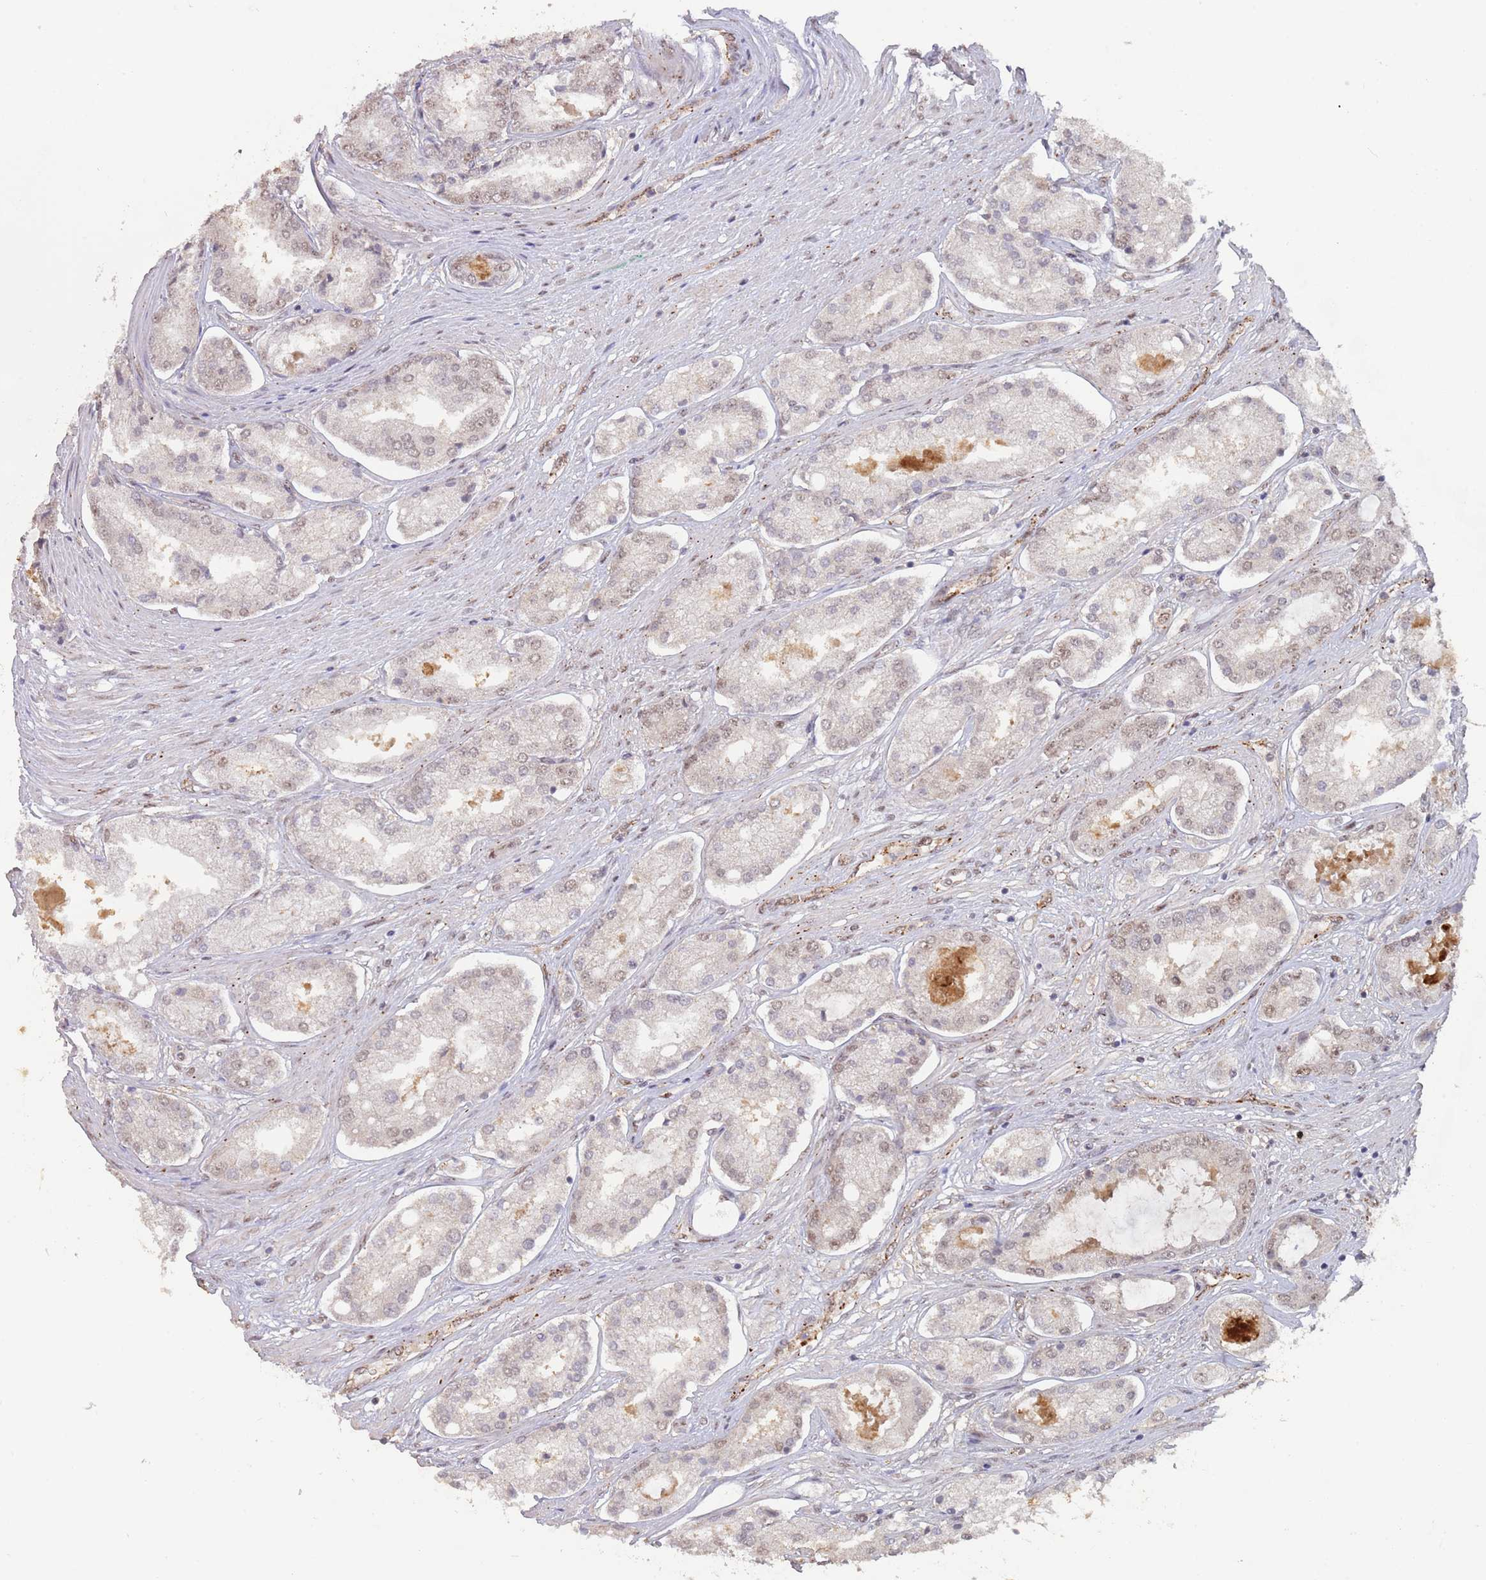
{"staining": {"intensity": "weak", "quantity": "25%-75%", "location": "nuclear"}, "tissue": "prostate cancer", "cell_type": "Tumor cells", "image_type": "cancer", "snomed": [{"axis": "morphology", "description": "Adenocarcinoma, Low grade"}, {"axis": "topography", "description": "Prostate"}], "caption": "This histopathology image shows prostate cancer stained with immunohistochemistry to label a protein in brown. The nuclear of tumor cells show weak positivity for the protein. Nuclei are counter-stained blue.", "gene": "RFXANK", "patient": {"sex": "male", "age": 68}}